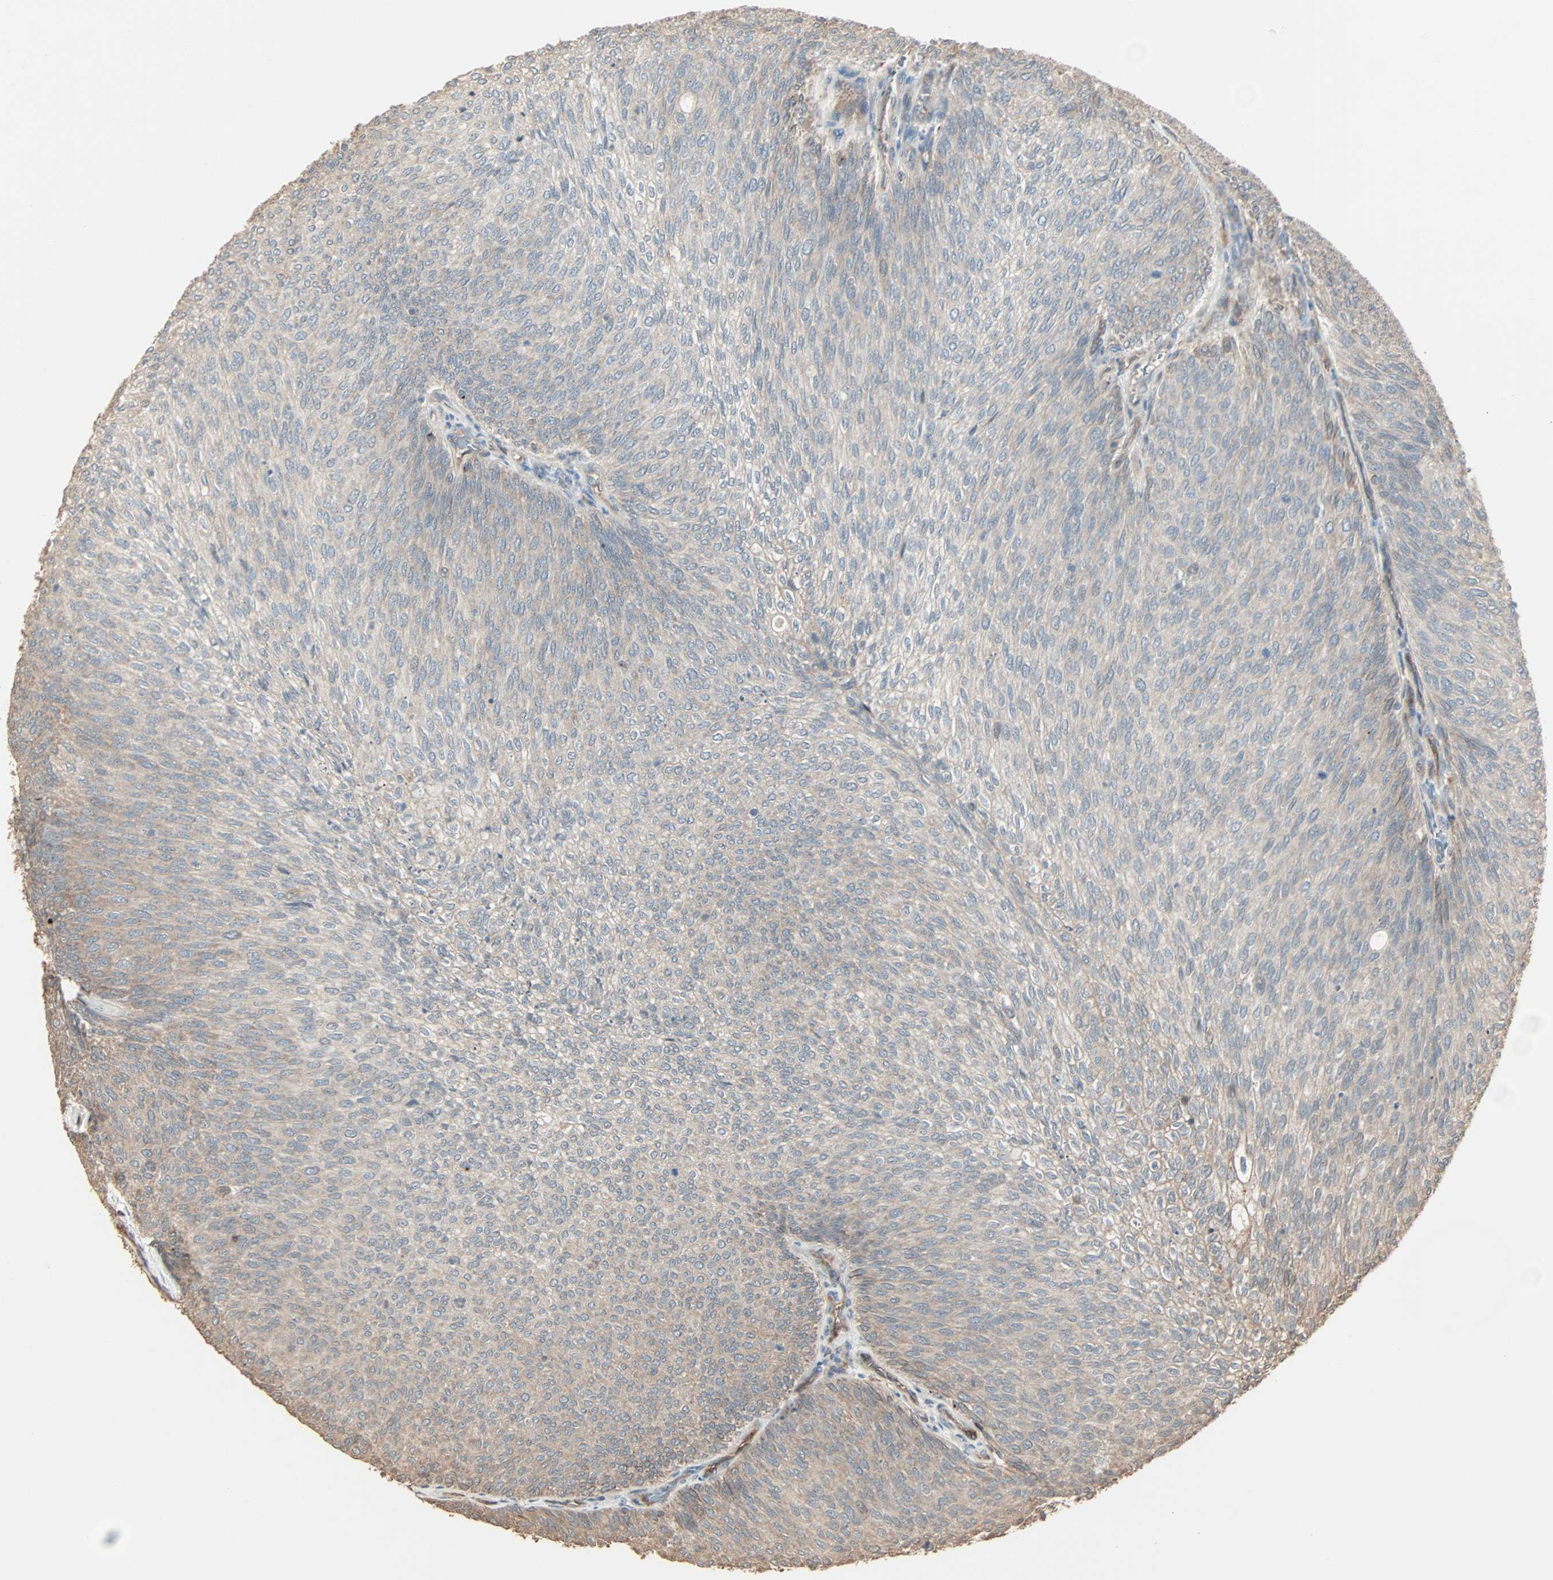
{"staining": {"intensity": "weak", "quantity": "<25%", "location": "cytoplasmic/membranous"}, "tissue": "urothelial cancer", "cell_type": "Tumor cells", "image_type": "cancer", "snomed": [{"axis": "morphology", "description": "Urothelial carcinoma, Low grade"}, {"axis": "topography", "description": "Urinary bladder"}], "caption": "Immunohistochemistry (IHC) photomicrograph of low-grade urothelial carcinoma stained for a protein (brown), which shows no expression in tumor cells.", "gene": "CALCRL", "patient": {"sex": "female", "age": 79}}